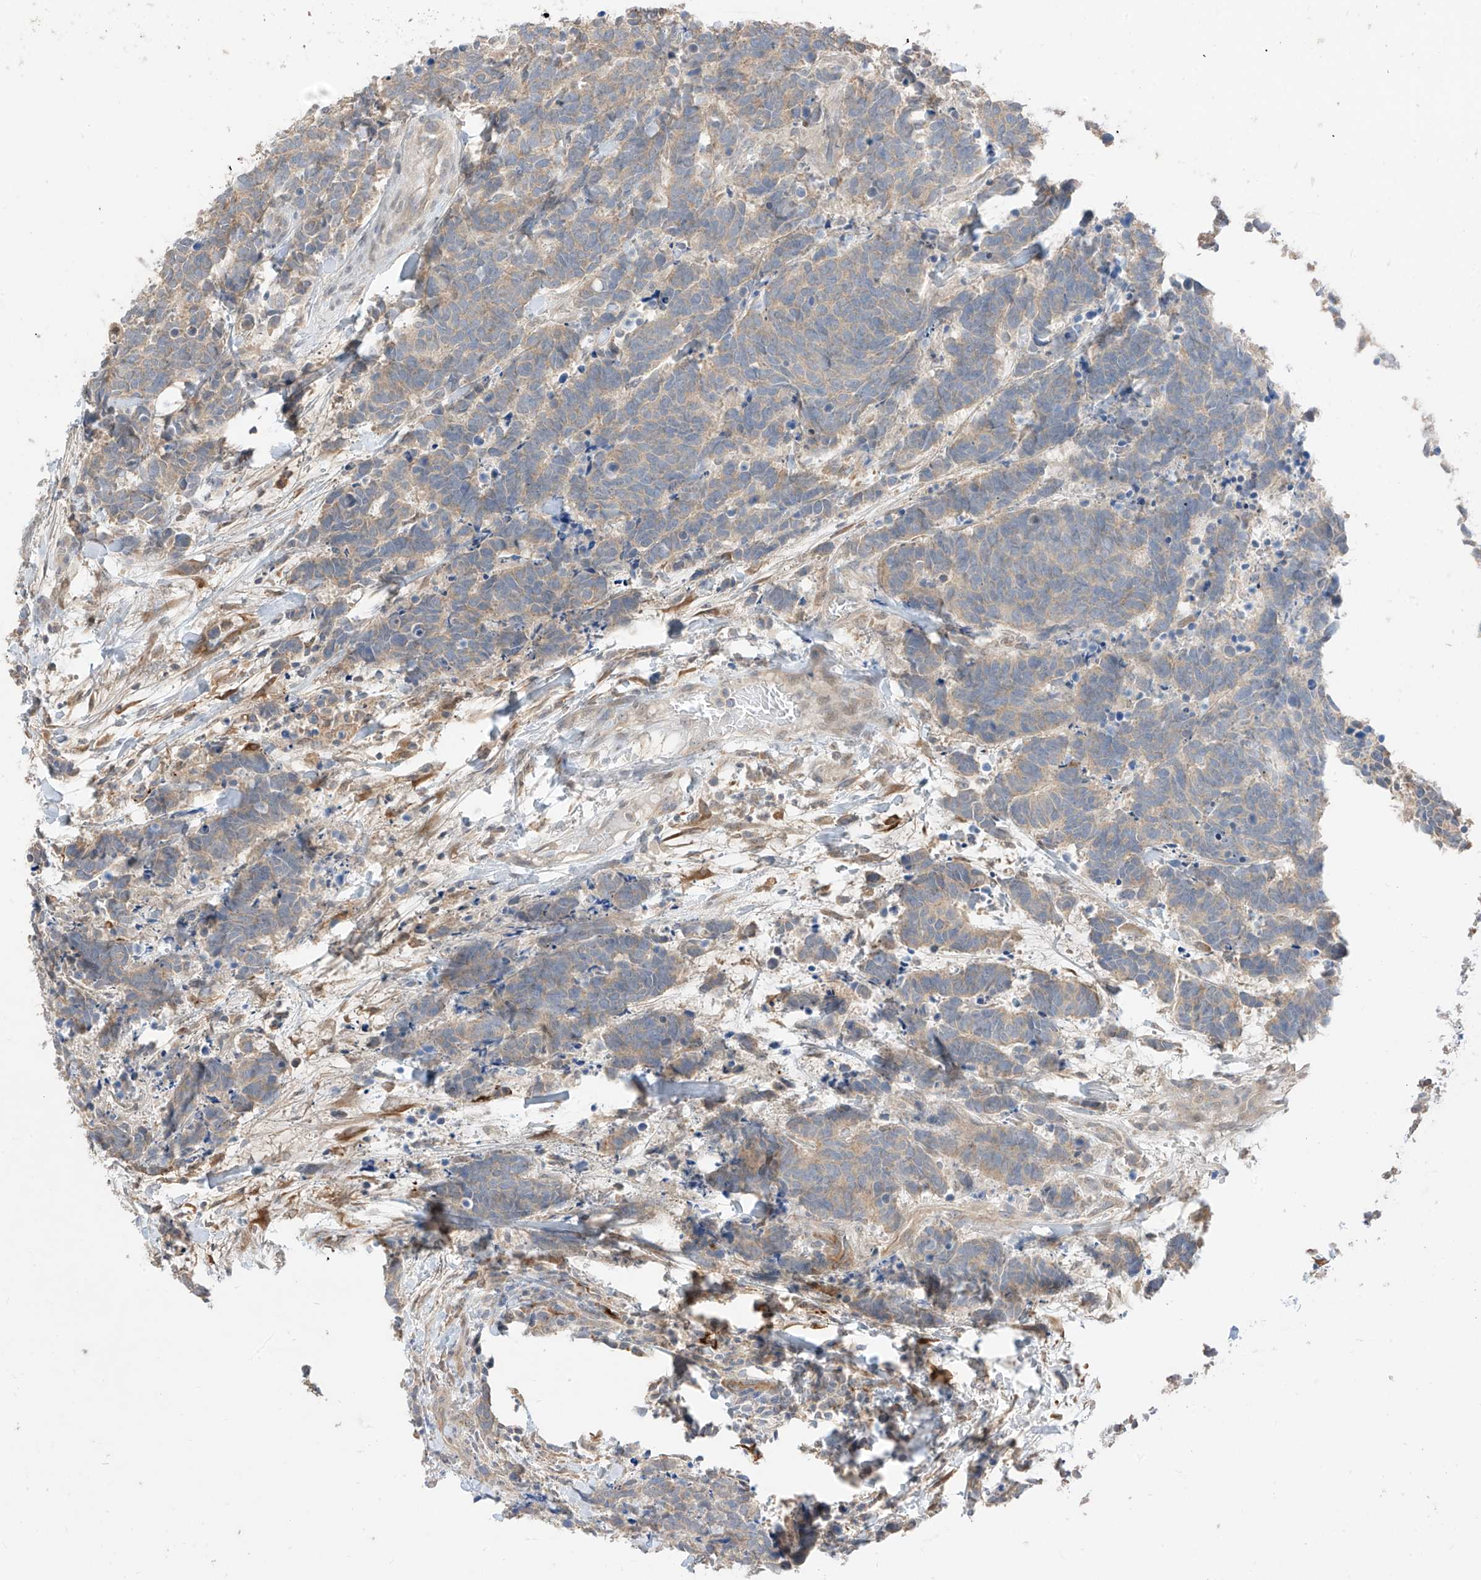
{"staining": {"intensity": "weak", "quantity": "25%-75%", "location": "cytoplasmic/membranous"}, "tissue": "carcinoid", "cell_type": "Tumor cells", "image_type": "cancer", "snomed": [{"axis": "morphology", "description": "Carcinoma, NOS"}, {"axis": "morphology", "description": "Carcinoid, malignant, NOS"}, {"axis": "topography", "description": "Urinary bladder"}], "caption": "The immunohistochemical stain labels weak cytoplasmic/membranous expression in tumor cells of carcinoid tissue.", "gene": "LATS1", "patient": {"sex": "male", "age": 57}}